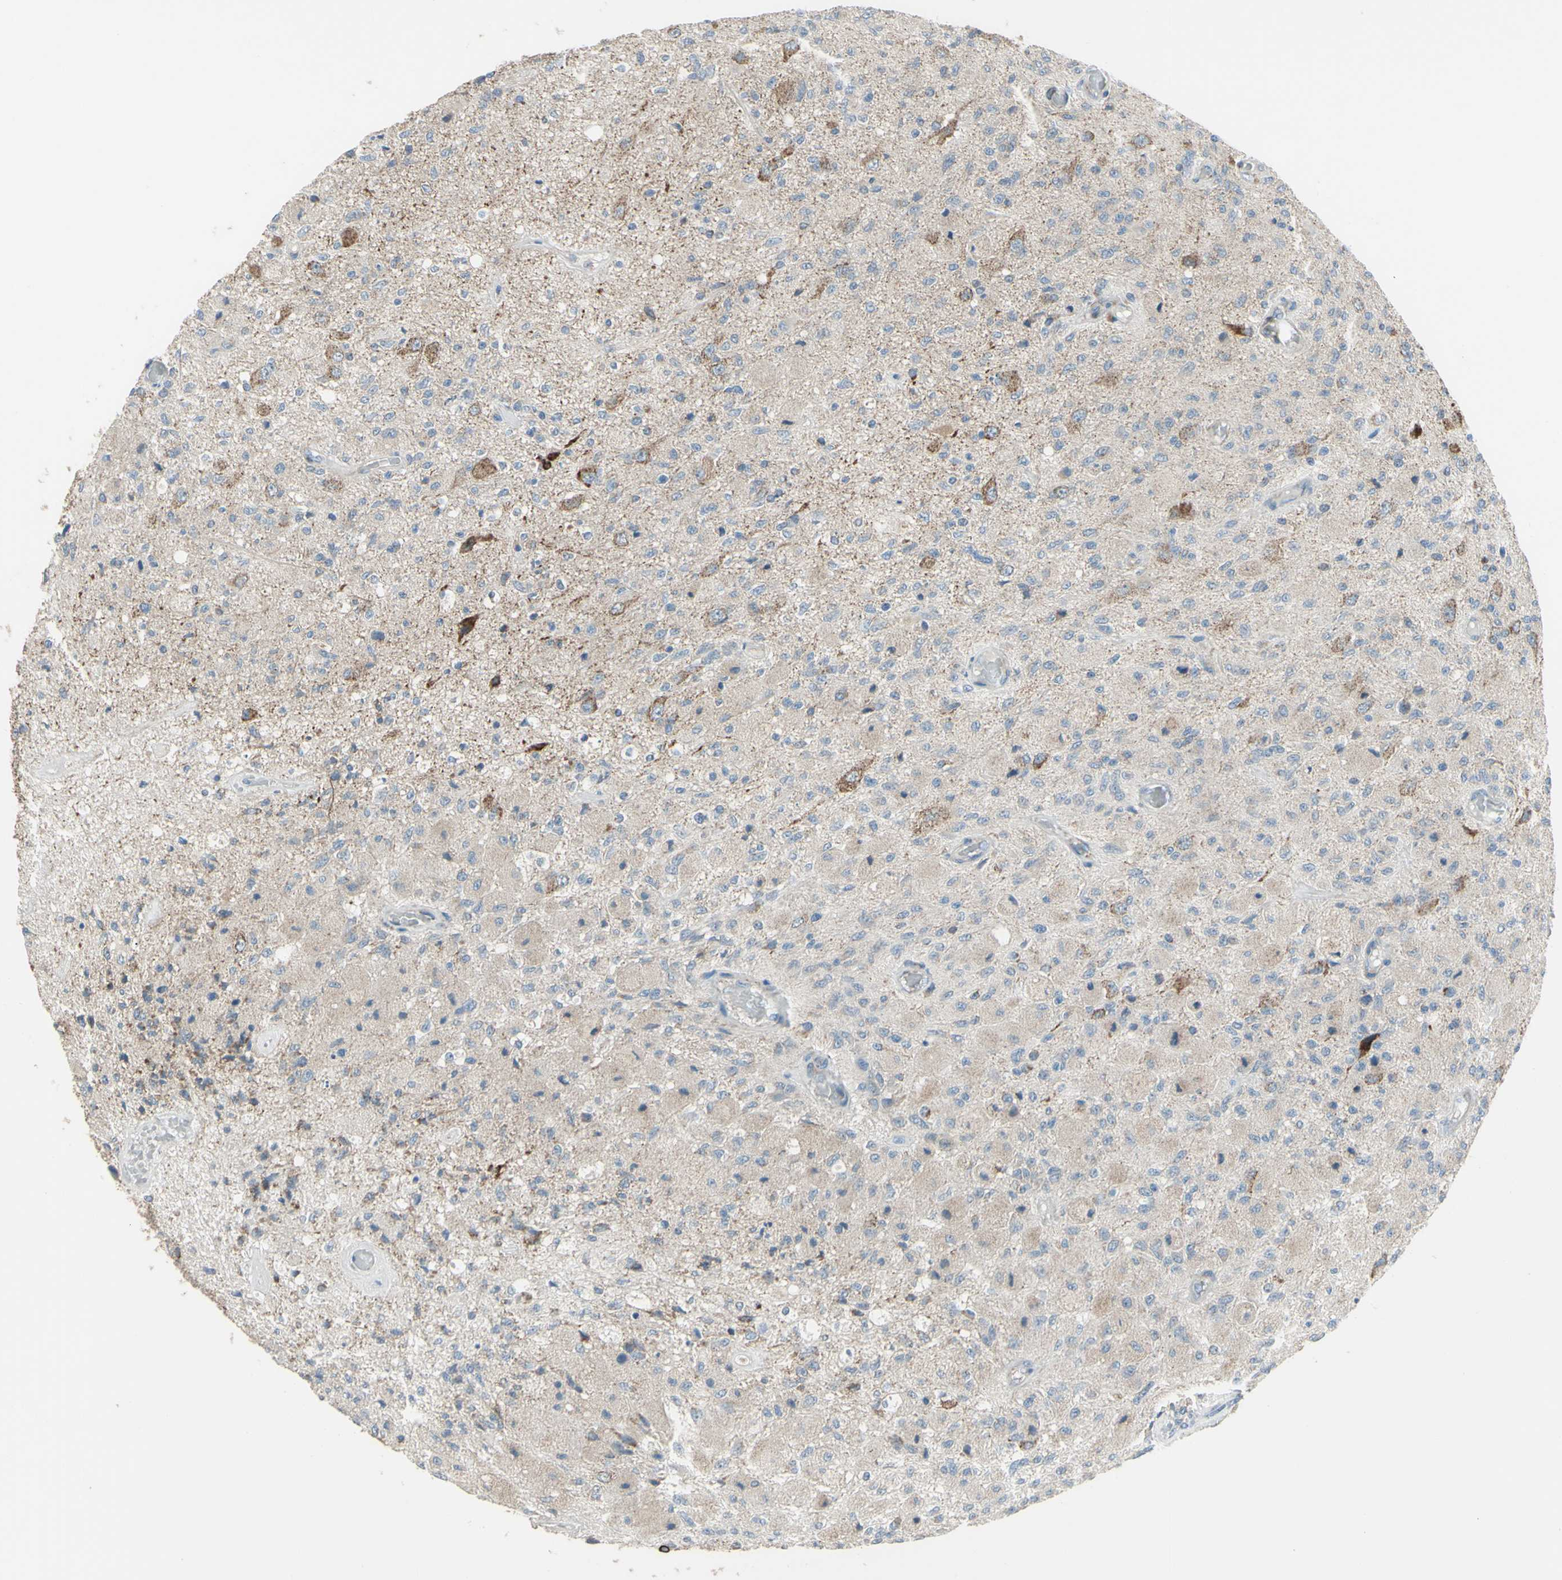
{"staining": {"intensity": "weak", "quantity": "<25%", "location": "cytoplasmic/membranous"}, "tissue": "glioma", "cell_type": "Tumor cells", "image_type": "cancer", "snomed": [{"axis": "morphology", "description": "Normal tissue, NOS"}, {"axis": "morphology", "description": "Glioma, malignant, High grade"}, {"axis": "topography", "description": "Cerebral cortex"}], "caption": "IHC histopathology image of human malignant glioma (high-grade) stained for a protein (brown), which displays no staining in tumor cells.", "gene": "FAM171B", "patient": {"sex": "male", "age": 77}}